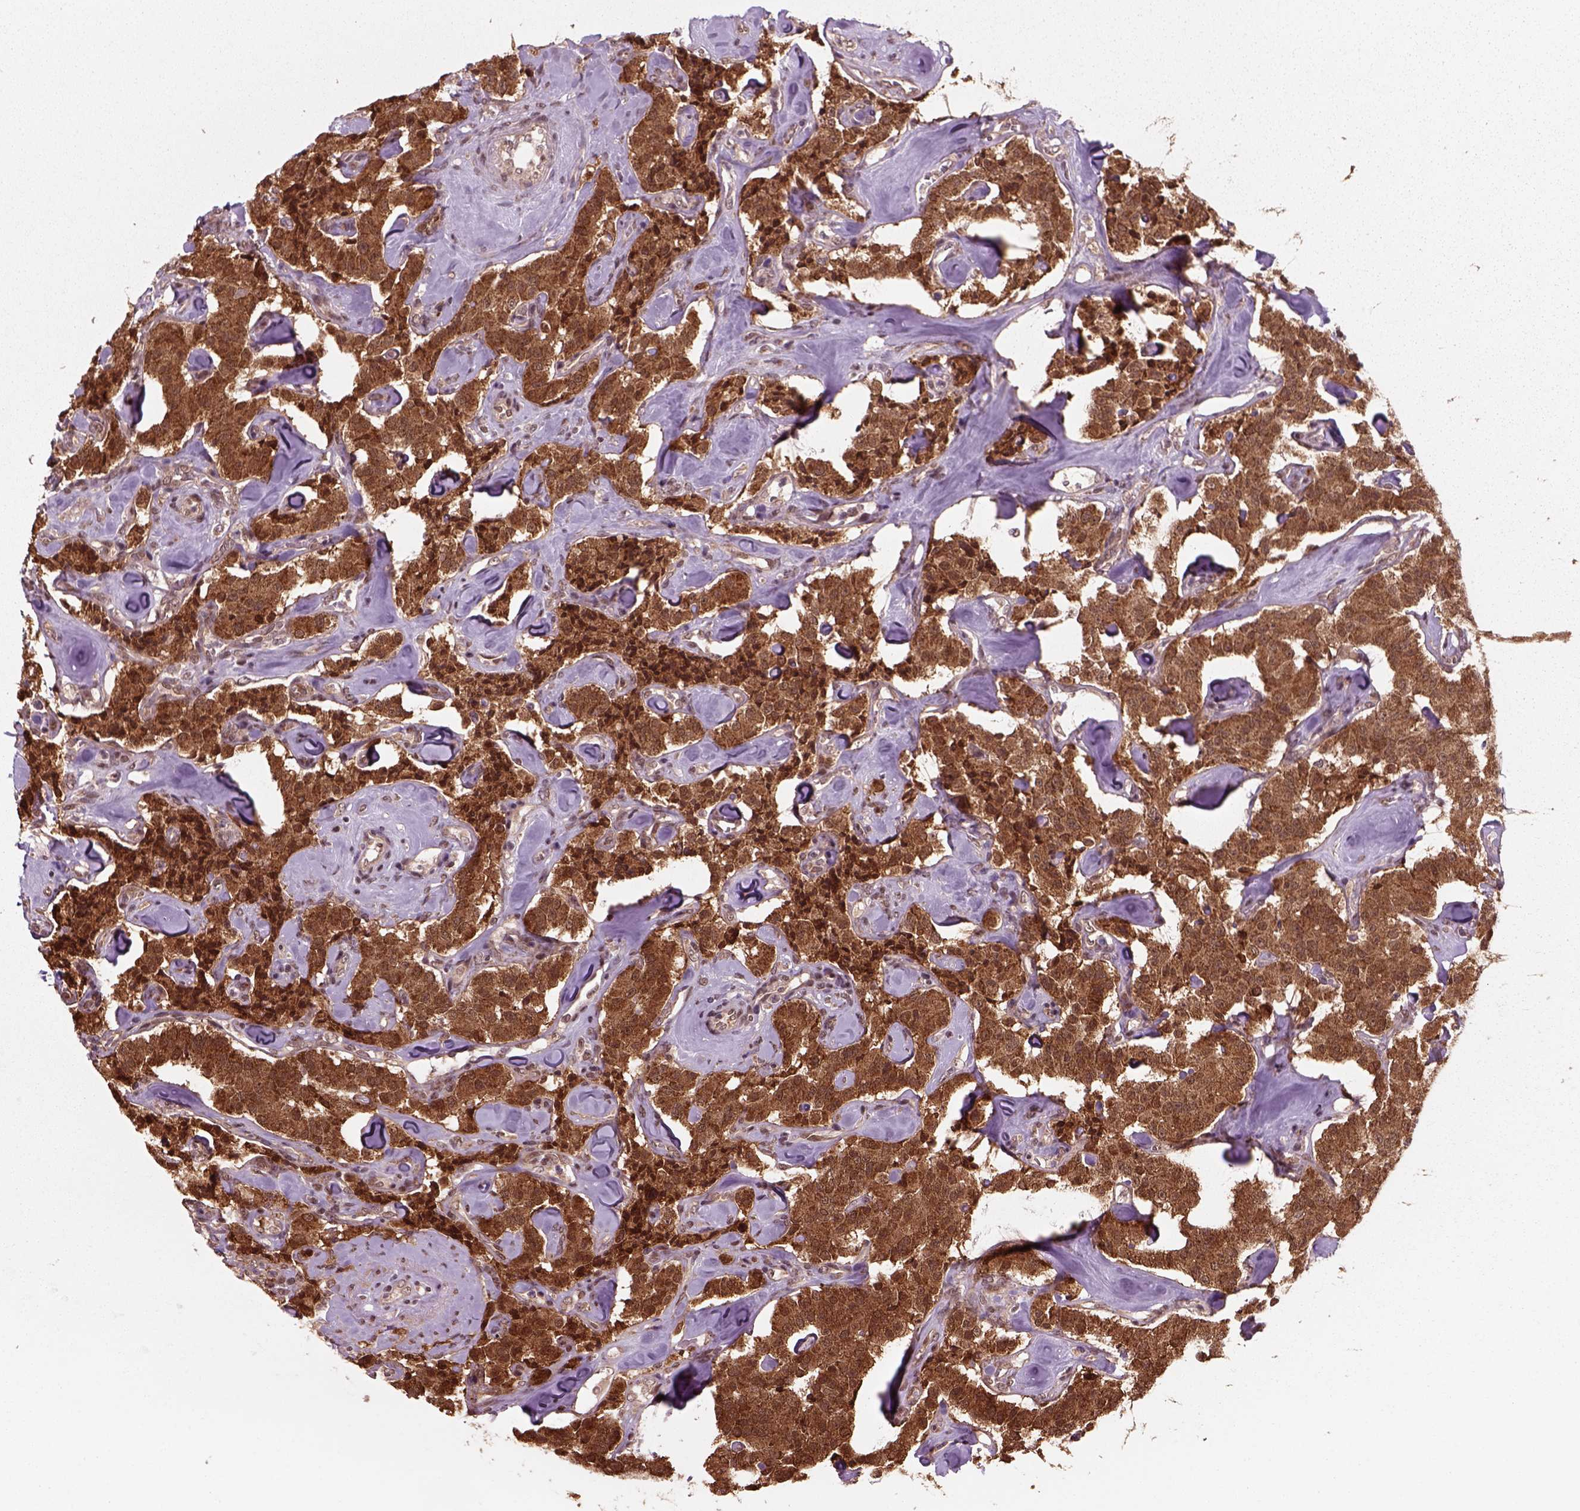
{"staining": {"intensity": "strong", "quantity": ">75%", "location": "cytoplasmic/membranous,nuclear"}, "tissue": "carcinoid", "cell_type": "Tumor cells", "image_type": "cancer", "snomed": [{"axis": "morphology", "description": "Carcinoid, malignant, NOS"}, {"axis": "topography", "description": "Pancreas"}], "caption": "IHC of human carcinoid exhibits high levels of strong cytoplasmic/membranous and nuclear positivity in about >75% of tumor cells.", "gene": "NUDT9", "patient": {"sex": "male", "age": 41}}